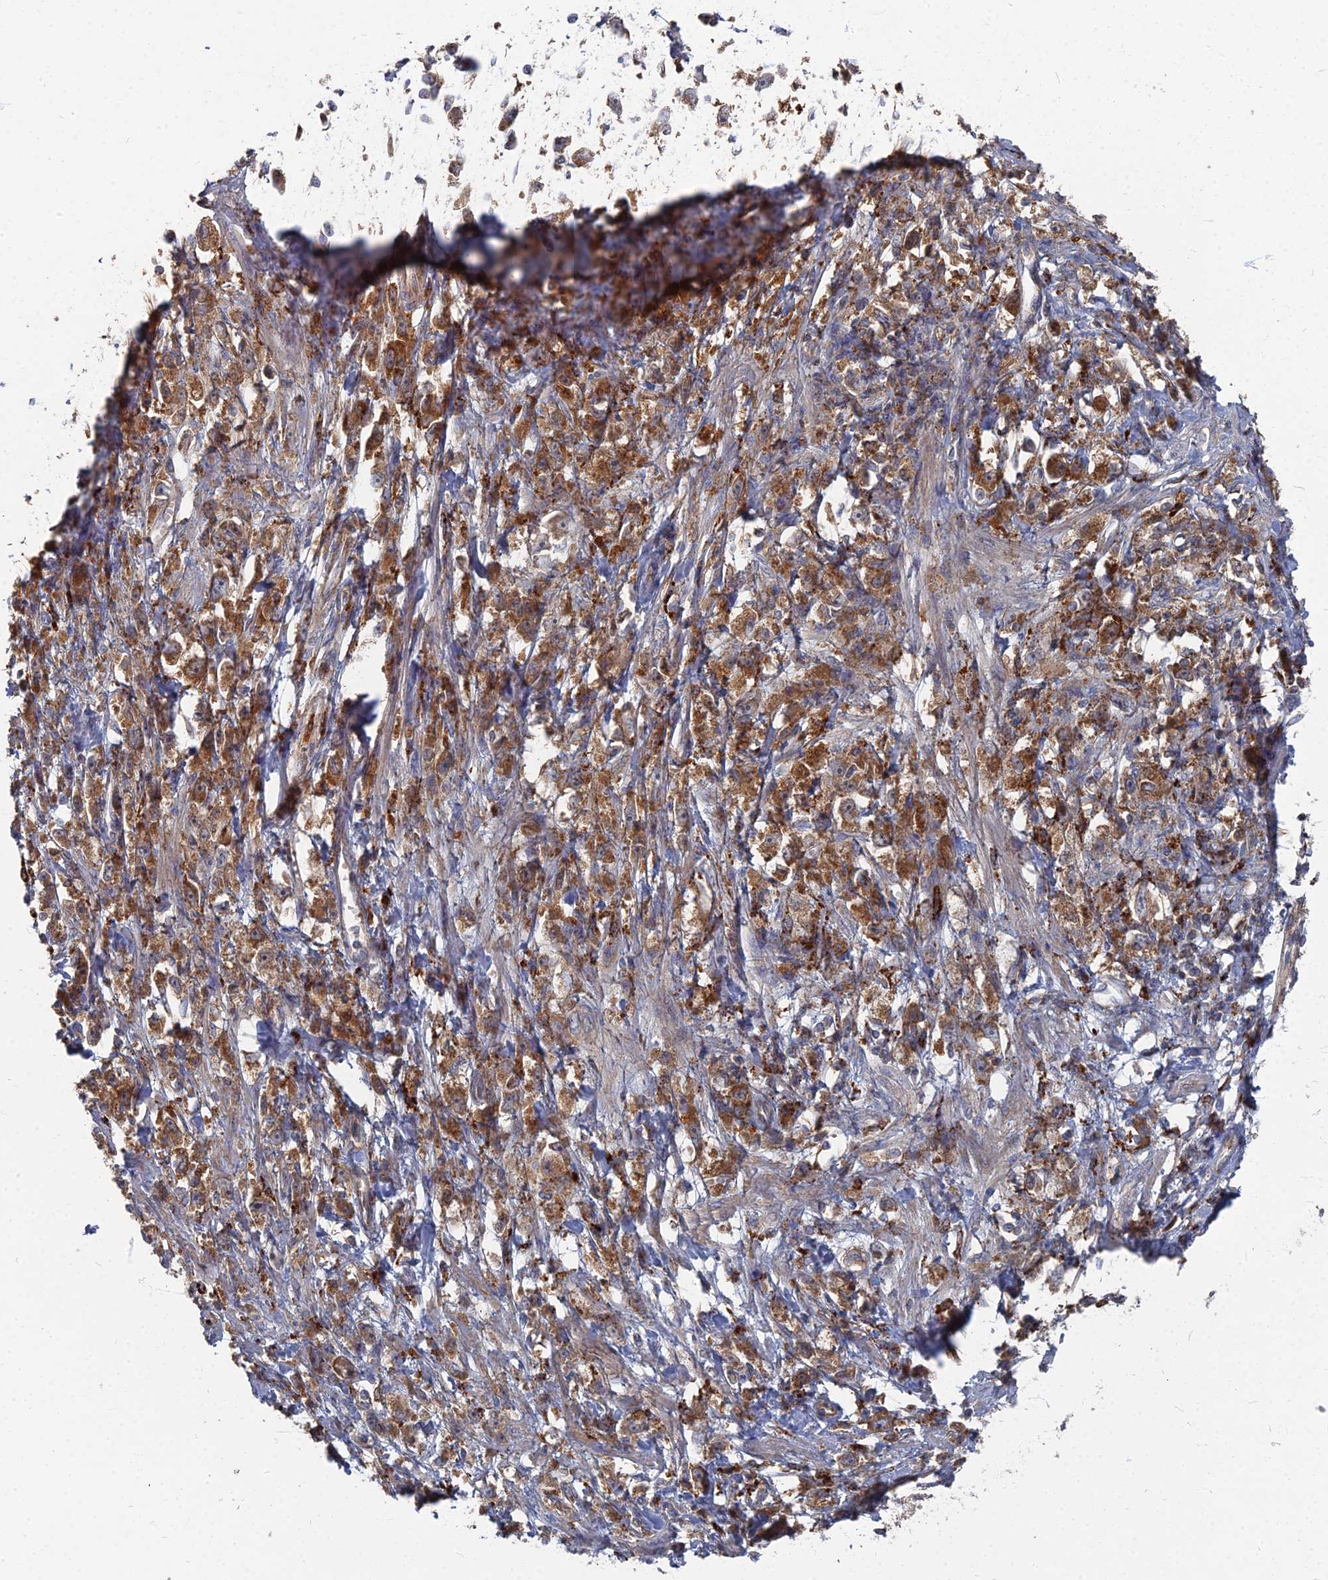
{"staining": {"intensity": "strong", "quantity": ">75%", "location": "cytoplasmic/membranous"}, "tissue": "stomach cancer", "cell_type": "Tumor cells", "image_type": "cancer", "snomed": [{"axis": "morphology", "description": "Adenocarcinoma, NOS"}, {"axis": "topography", "description": "Stomach"}], "caption": "Protein analysis of stomach adenocarcinoma tissue exhibits strong cytoplasmic/membranous expression in about >75% of tumor cells.", "gene": "PPCDC", "patient": {"sex": "female", "age": 59}}